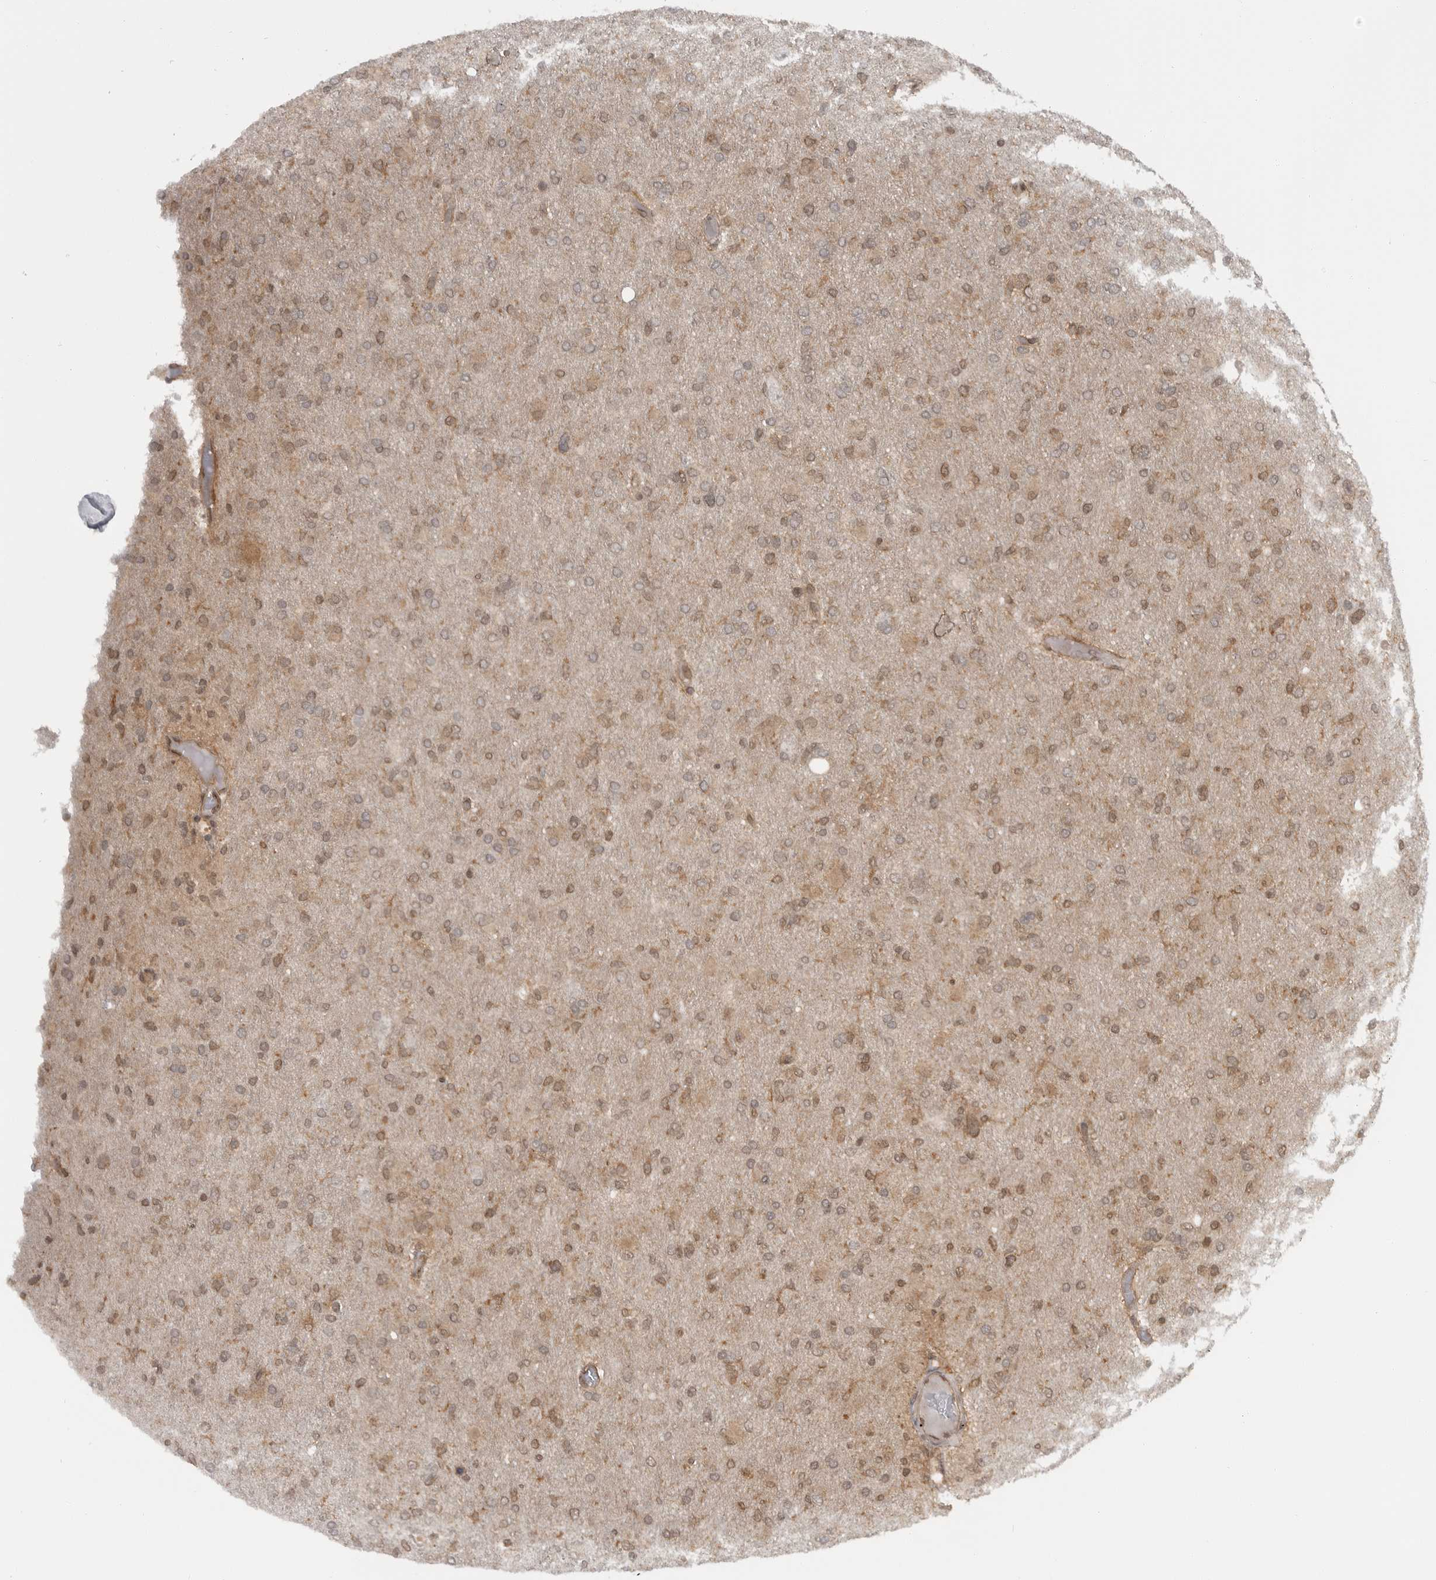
{"staining": {"intensity": "weak", "quantity": "25%-75%", "location": "cytoplasmic/membranous,nuclear"}, "tissue": "glioma", "cell_type": "Tumor cells", "image_type": "cancer", "snomed": [{"axis": "morphology", "description": "Glioma, malignant, High grade"}, {"axis": "topography", "description": "Cerebral cortex"}], "caption": "Malignant glioma (high-grade) stained with a brown dye exhibits weak cytoplasmic/membranous and nuclear positive expression in about 25%-75% of tumor cells.", "gene": "SZRD1", "patient": {"sex": "female", "age": 36}}